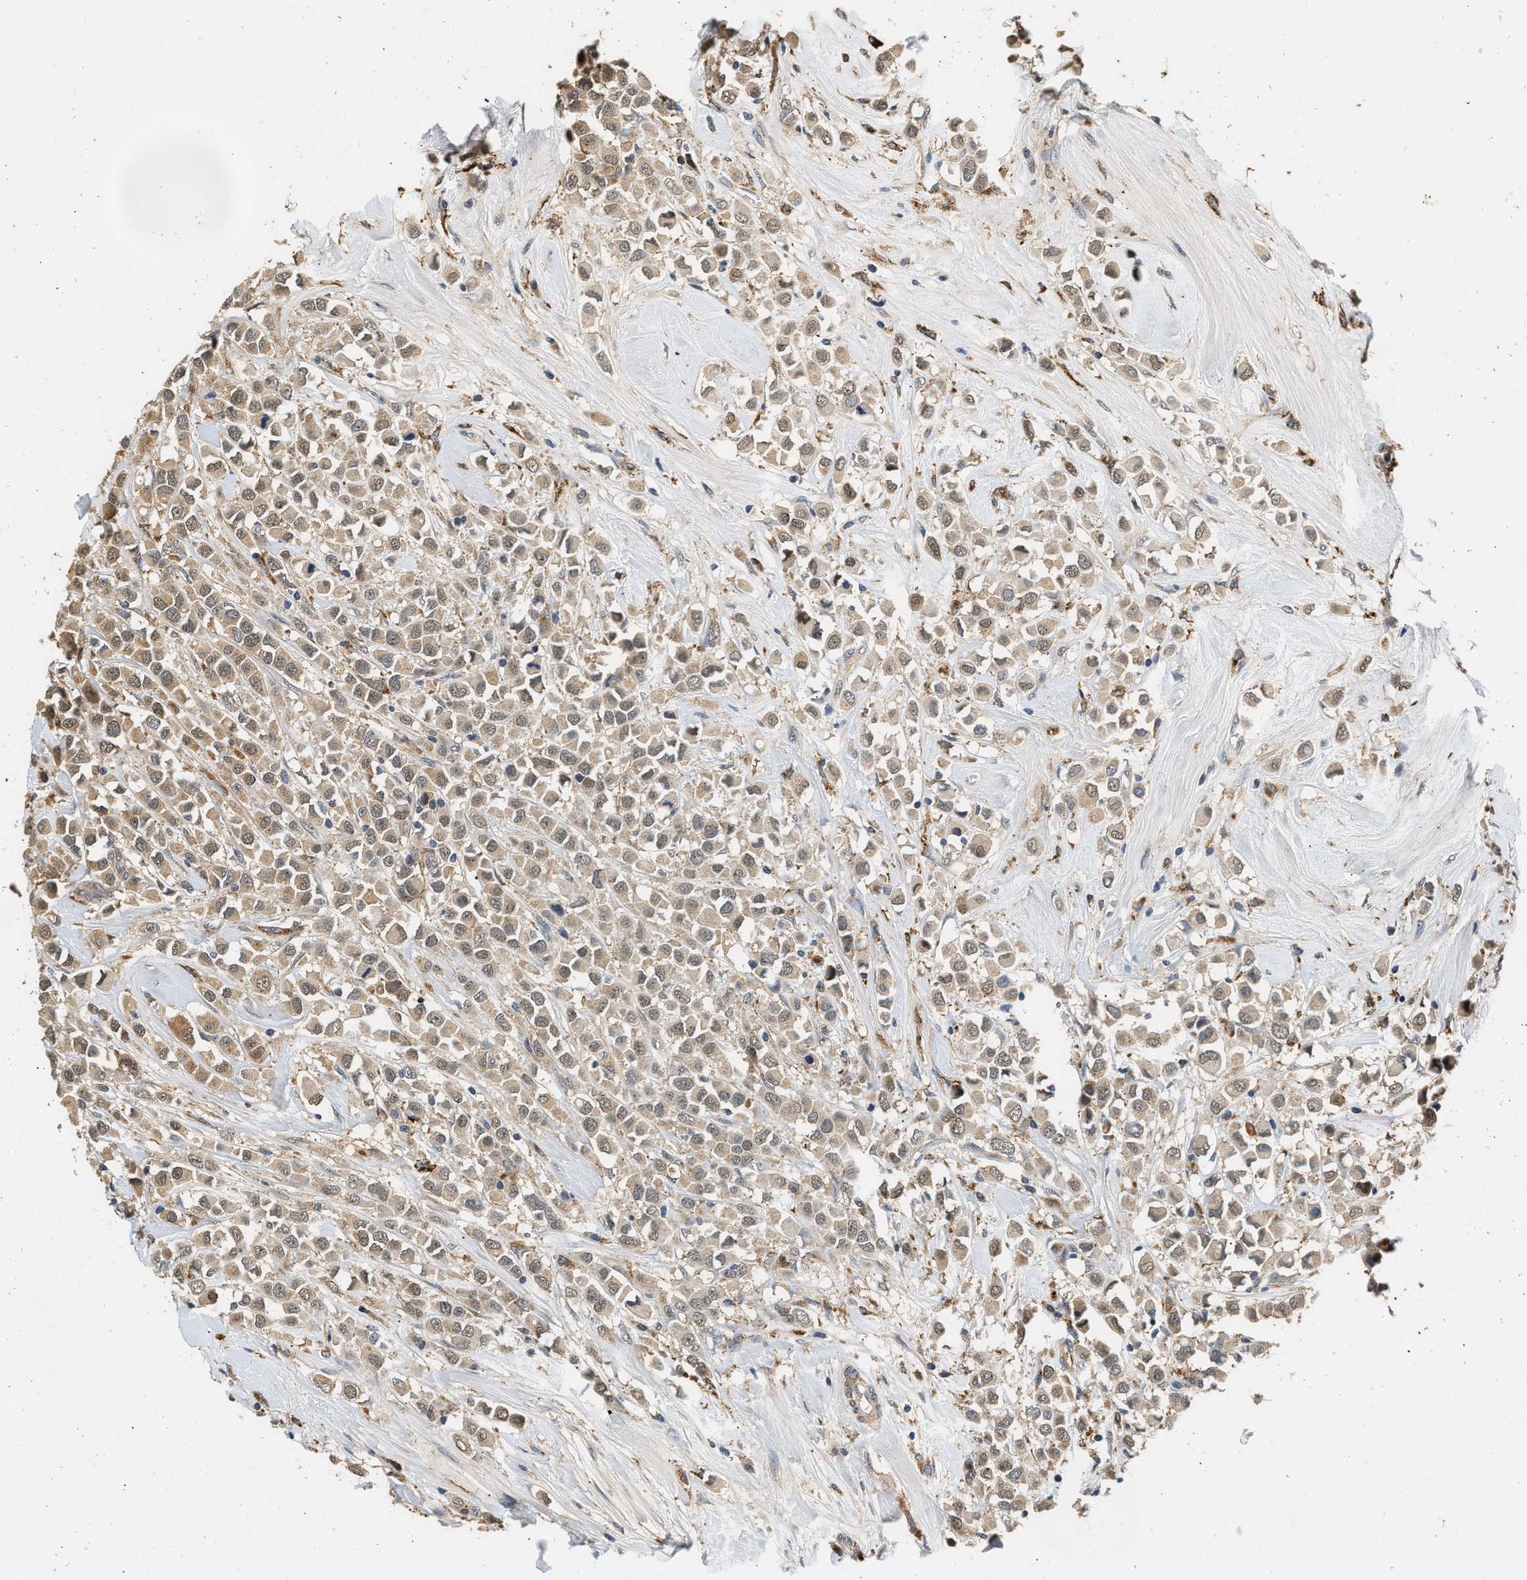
{"staining": {"intensity": "weak", "quantity": ">75%", "location": "cytoplasmic/membranous,nuclear"}, "tissue": "breast cancer", "cell_type": "Tumor cells", "image_type": "cancer", "snomed": [{"axis": "morphology", "description": "Duct carcinoma"}, {"axis": "topography", "description": "Breast"}], "caption": "Immunohistochemical staining of human invasive ductal carcinoma (breast) demonstrates low levels of weak cytoplasmic/membranous and nuclear protein expression in about >75% of tumor cells.", "gene": "LARP6", "patient": {"sex": "female", "age": 61}}